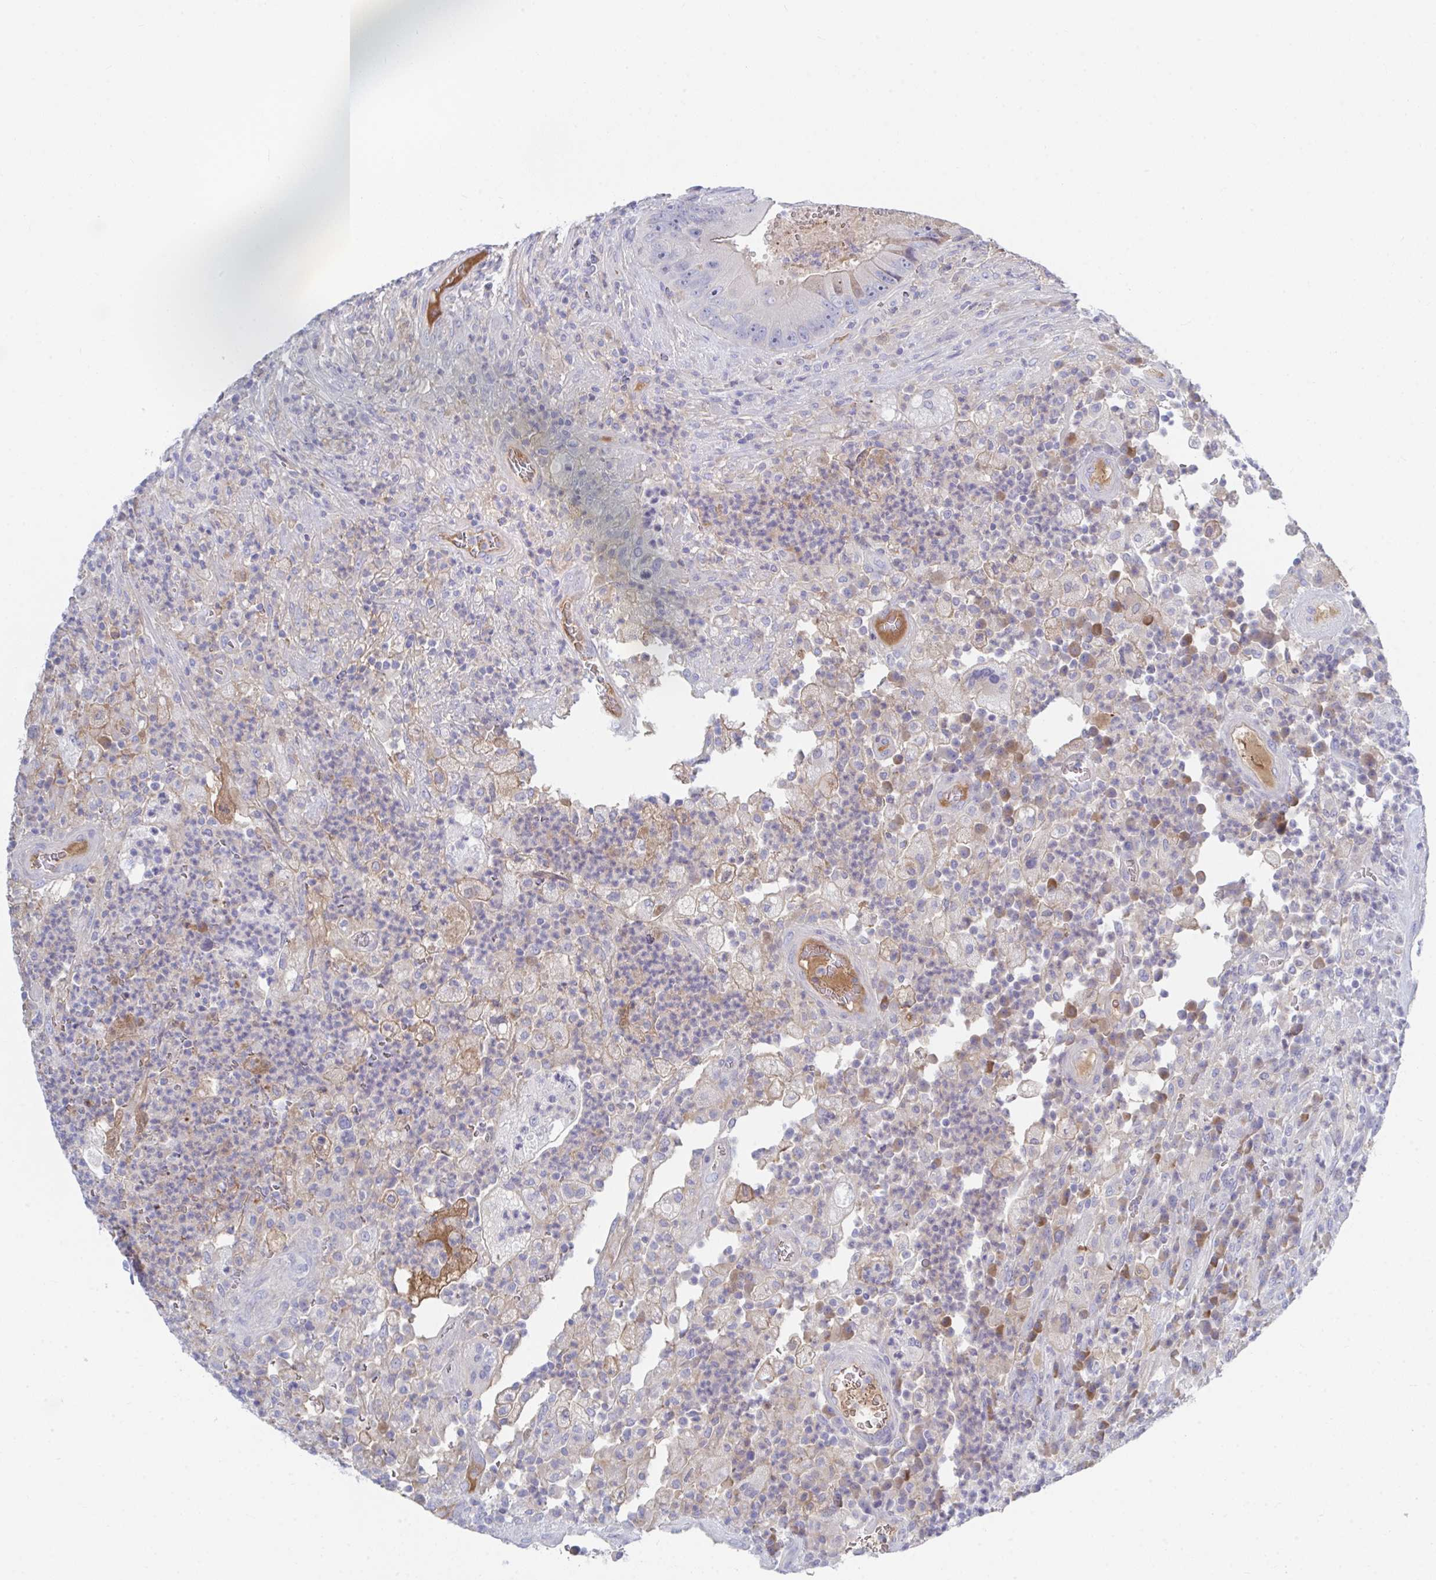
{"staining": {"intensity": "negative", "quantity": "none", "location": "none"}, "tissue": "colorectal cancer", "cell_type": "Tumor cells", "image_type": "cancer", "snomed": [{"axis": "morphology", "description": "Adenocarcinoma, NOS"}, {"axis": "topography", "description": "Colon"}], "caption": "A high-resolution photomicrograph shows immunohistochemistry staining of colorectal adenocarcinoma, which shows no significant staining in tumor cells.", "gene": "TNFAIP6", "patient": {"sex": "female", "age": 86}}